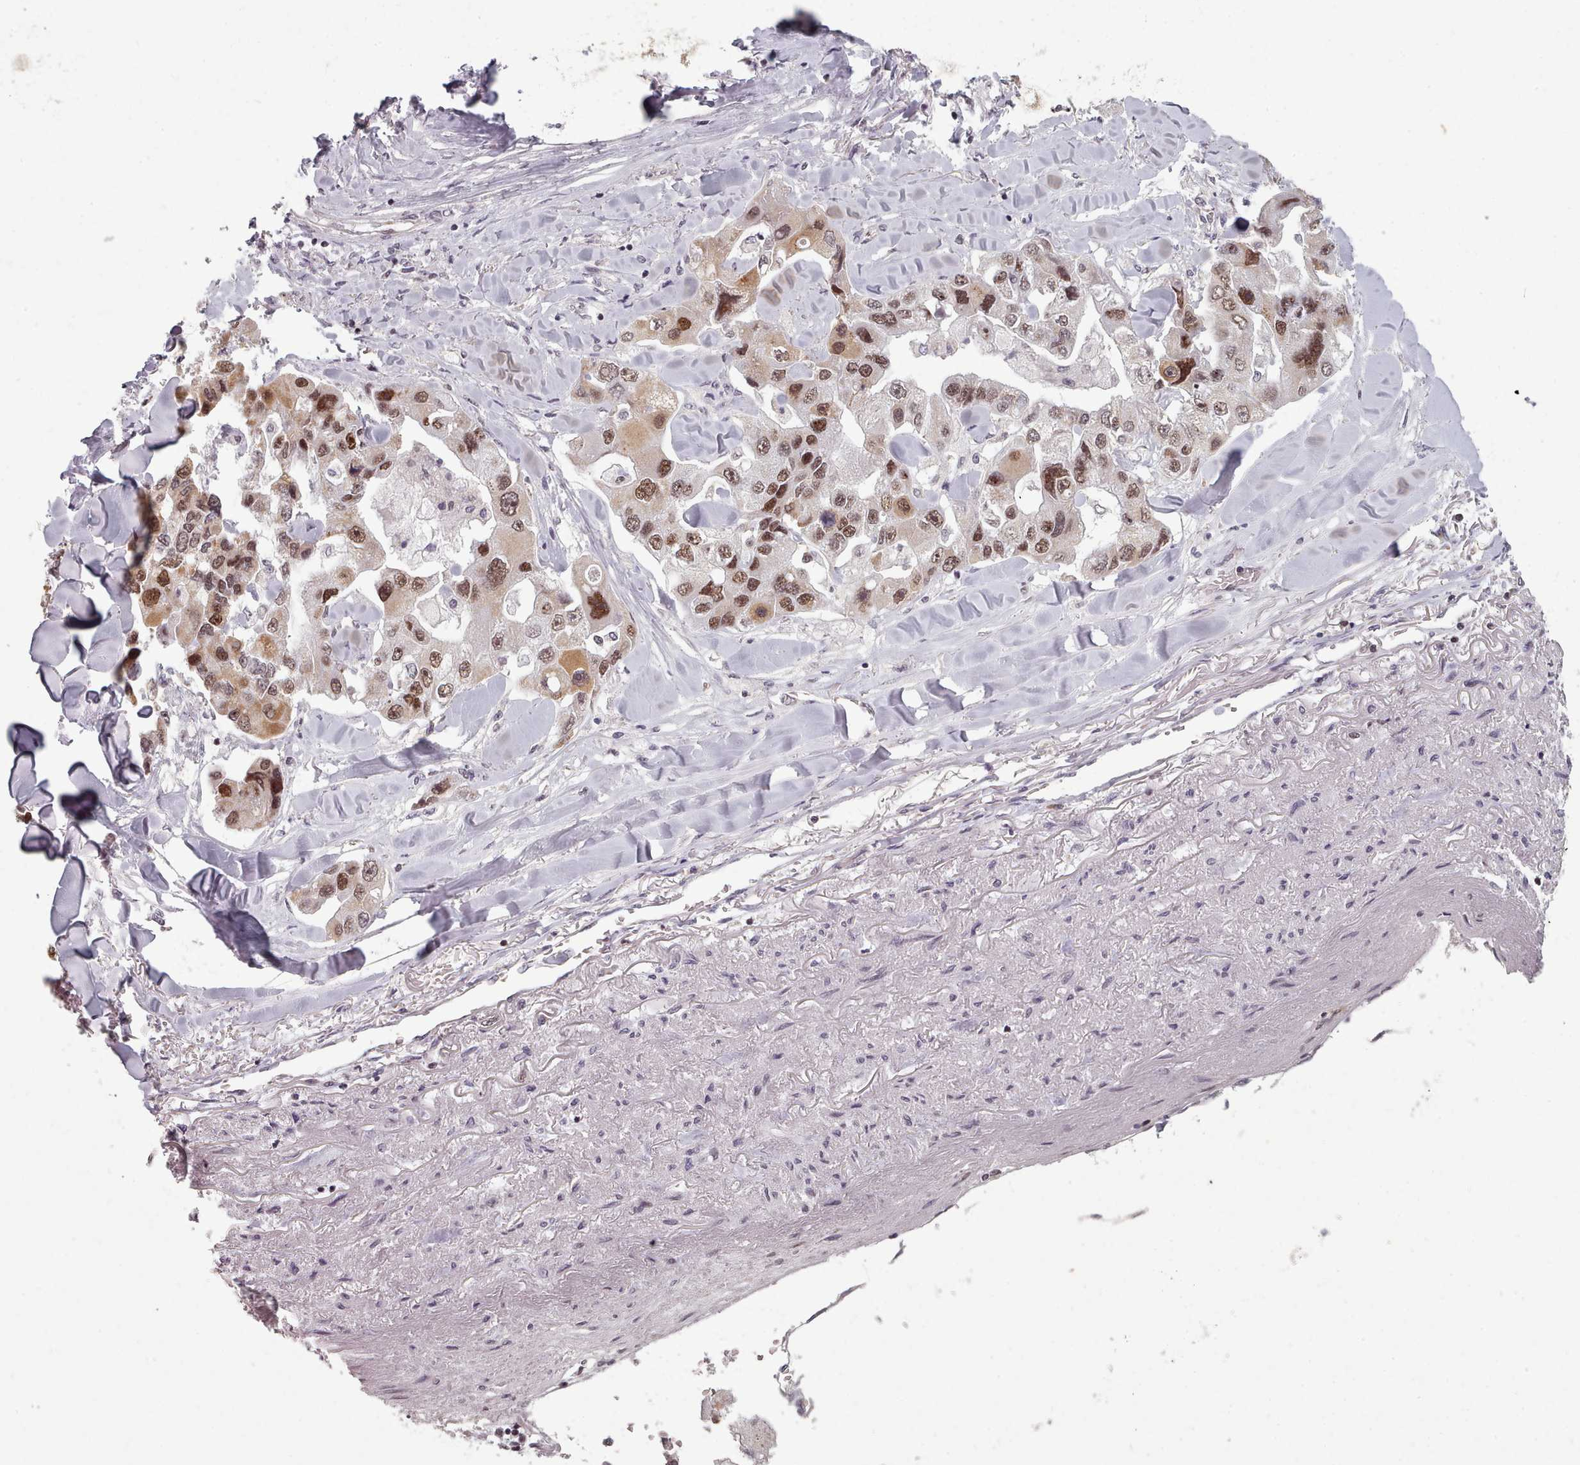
{"staining": {"intensity": "strong", "quantity": ">75%", "location": "nuclear"}, "tissue": "lung cancer", "cell_type": "Tumor cells", "image_type": "cancer", "snomed": [{"axis": "morphology", "description": "Adenocarcinoma, NOS"}, {"axis": "topography", "description": "Lung"}], "caption": "This is an image of immunohistochemistry staining of lung cancer, which shows strong positivity in the nuclear of tumor cells.", "gene": "SRSF9", "patient": {"sex": "female", "age": 54}}